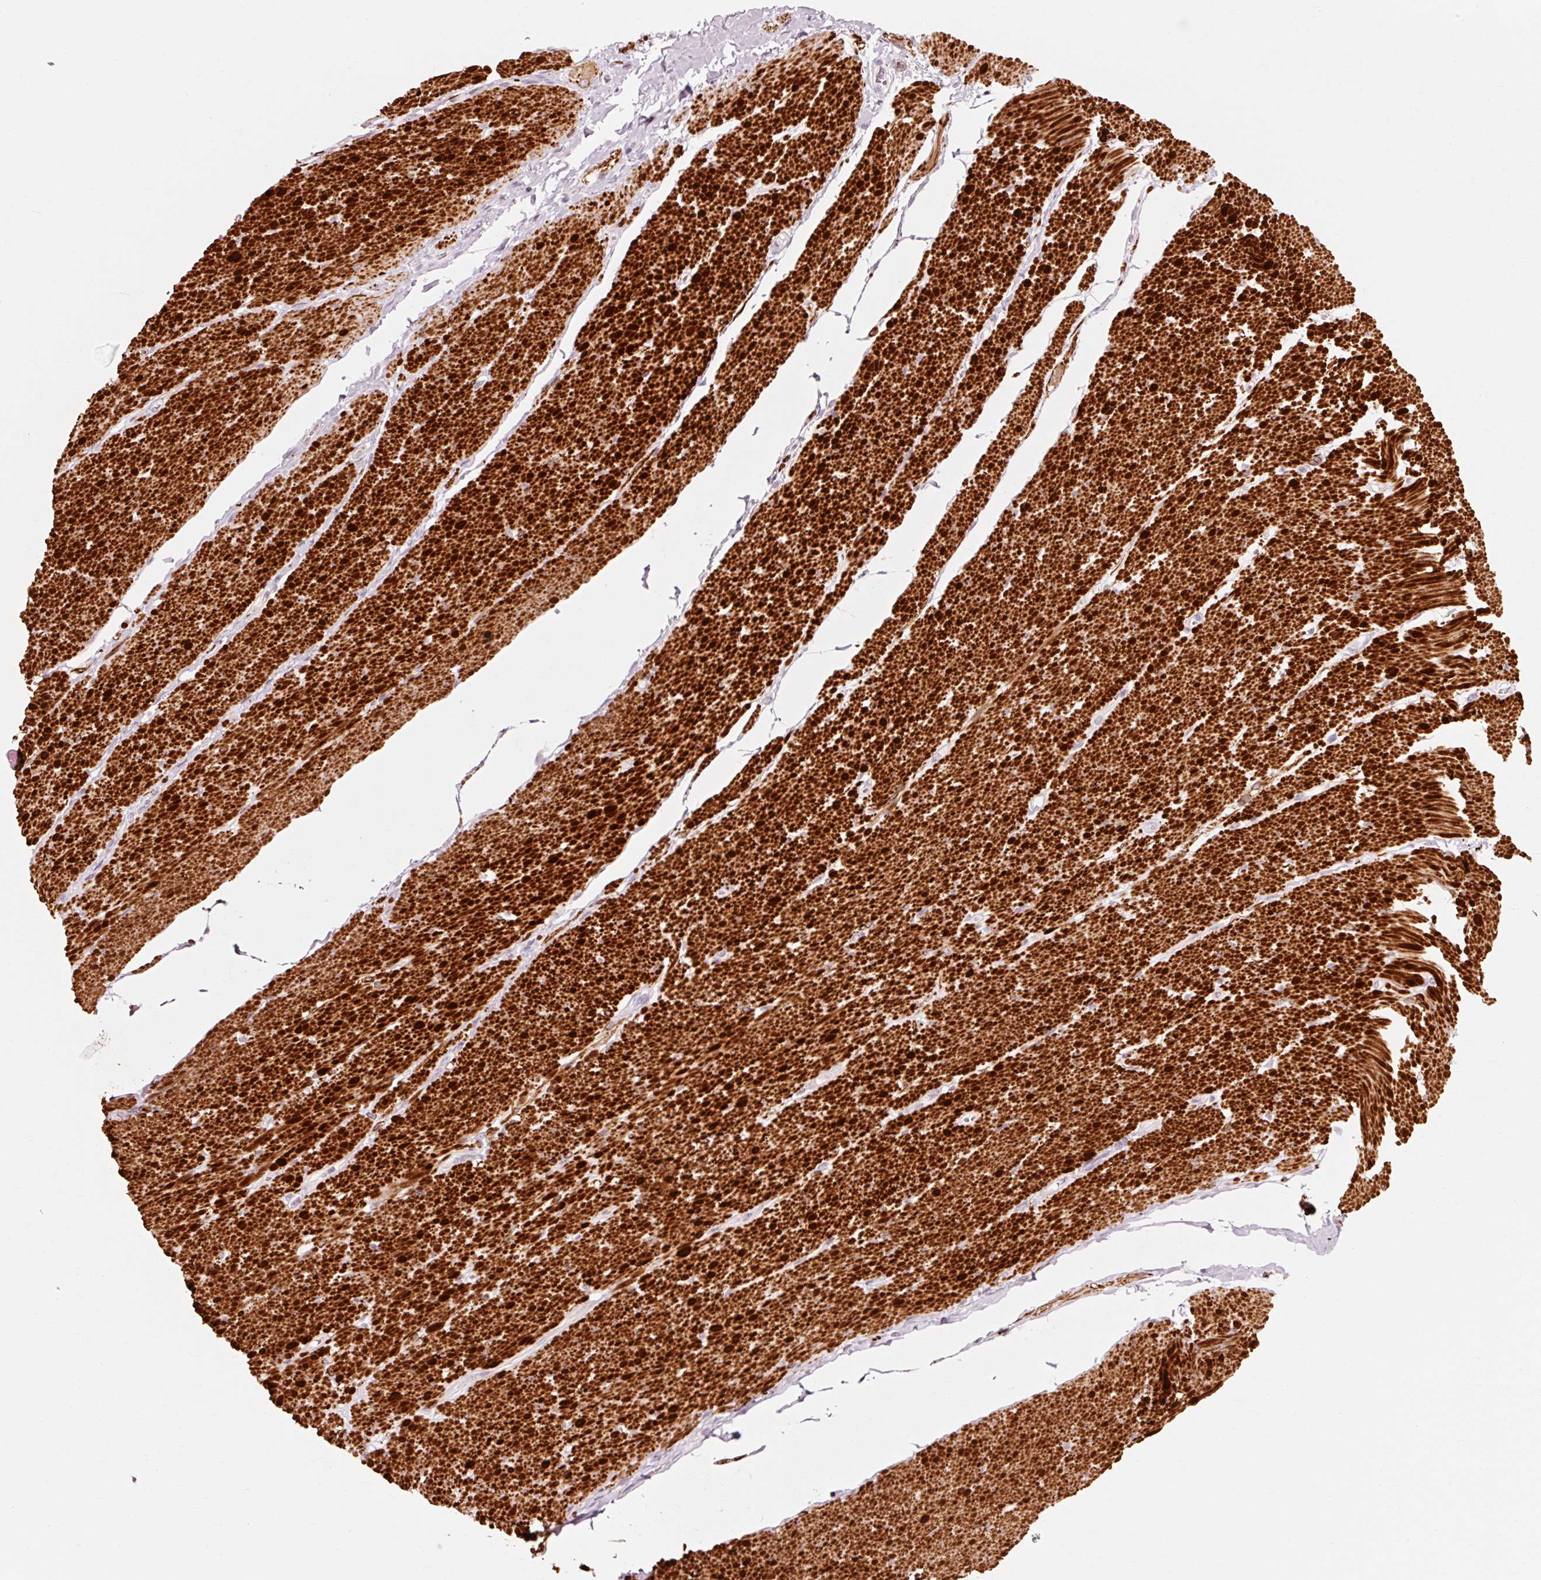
{"staining": {"intensity": "strong", "quantity": "25%-75%", "location": "cytoplasmic/membranous"}, "tissue": "smooth muscle", "cell_type": "Smooth muscle cells", "image_type": "normal", "snomed": [{"axis": "morphology", "description": "Normal tissue, NOS"}, {"axis": "topography", "description": "Smooth muscle"}, {"axis": "topography", "description": "Rectum"}], "caption": "Protein staining of normal smooth muscle demonstrates strong cytoplasmic/membranous positivity in about 25%-75% of smooth muscle cells. (IHC, brightfield microscopy, high magnification).", "gene": "TRIM73", "patient": {"sex": "male", "age": 53}}